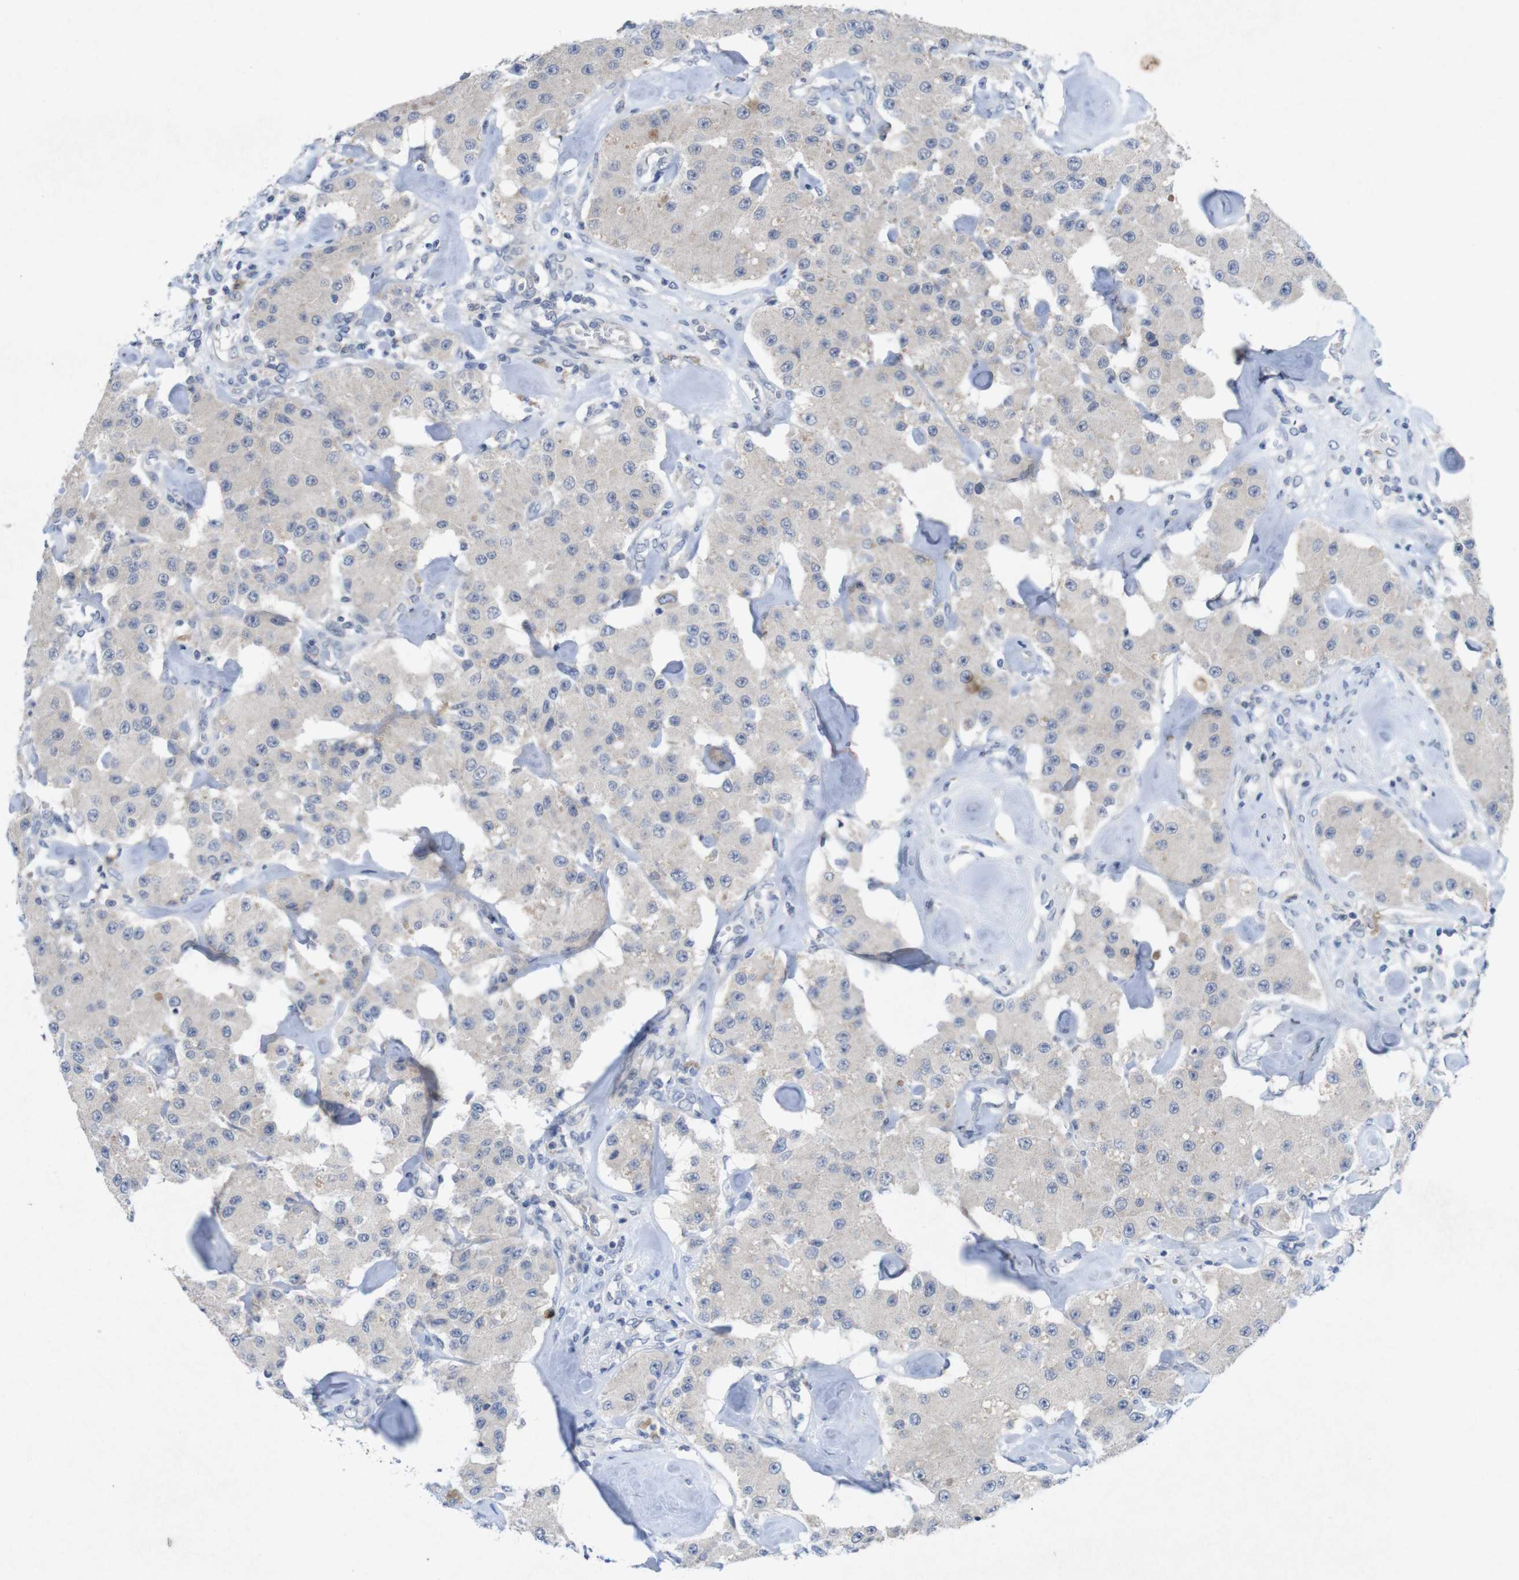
{"staining": {"intensity": "negative", "quantity": "none", "location": "none"}, "tissue": "carcinoid", "cell_type": "Tumor cells", "image_type": "cancer", "snomed": [{"axis": "morphology", "description": "Carcinoid, malignant, NOS"}, {"axis": "topography", "description": "Pancreas"}], "caption": "Immunohistochemistry (IHC) photomicrograph of neoplastic tissue: carcinoid (malignant) stained with DAB (3,3'-diaminobenzidine) exhibits no significant protein expression in tumor cells.", "gene": "SLAMF7", "patient": {"sex": "male", "age": 41}}